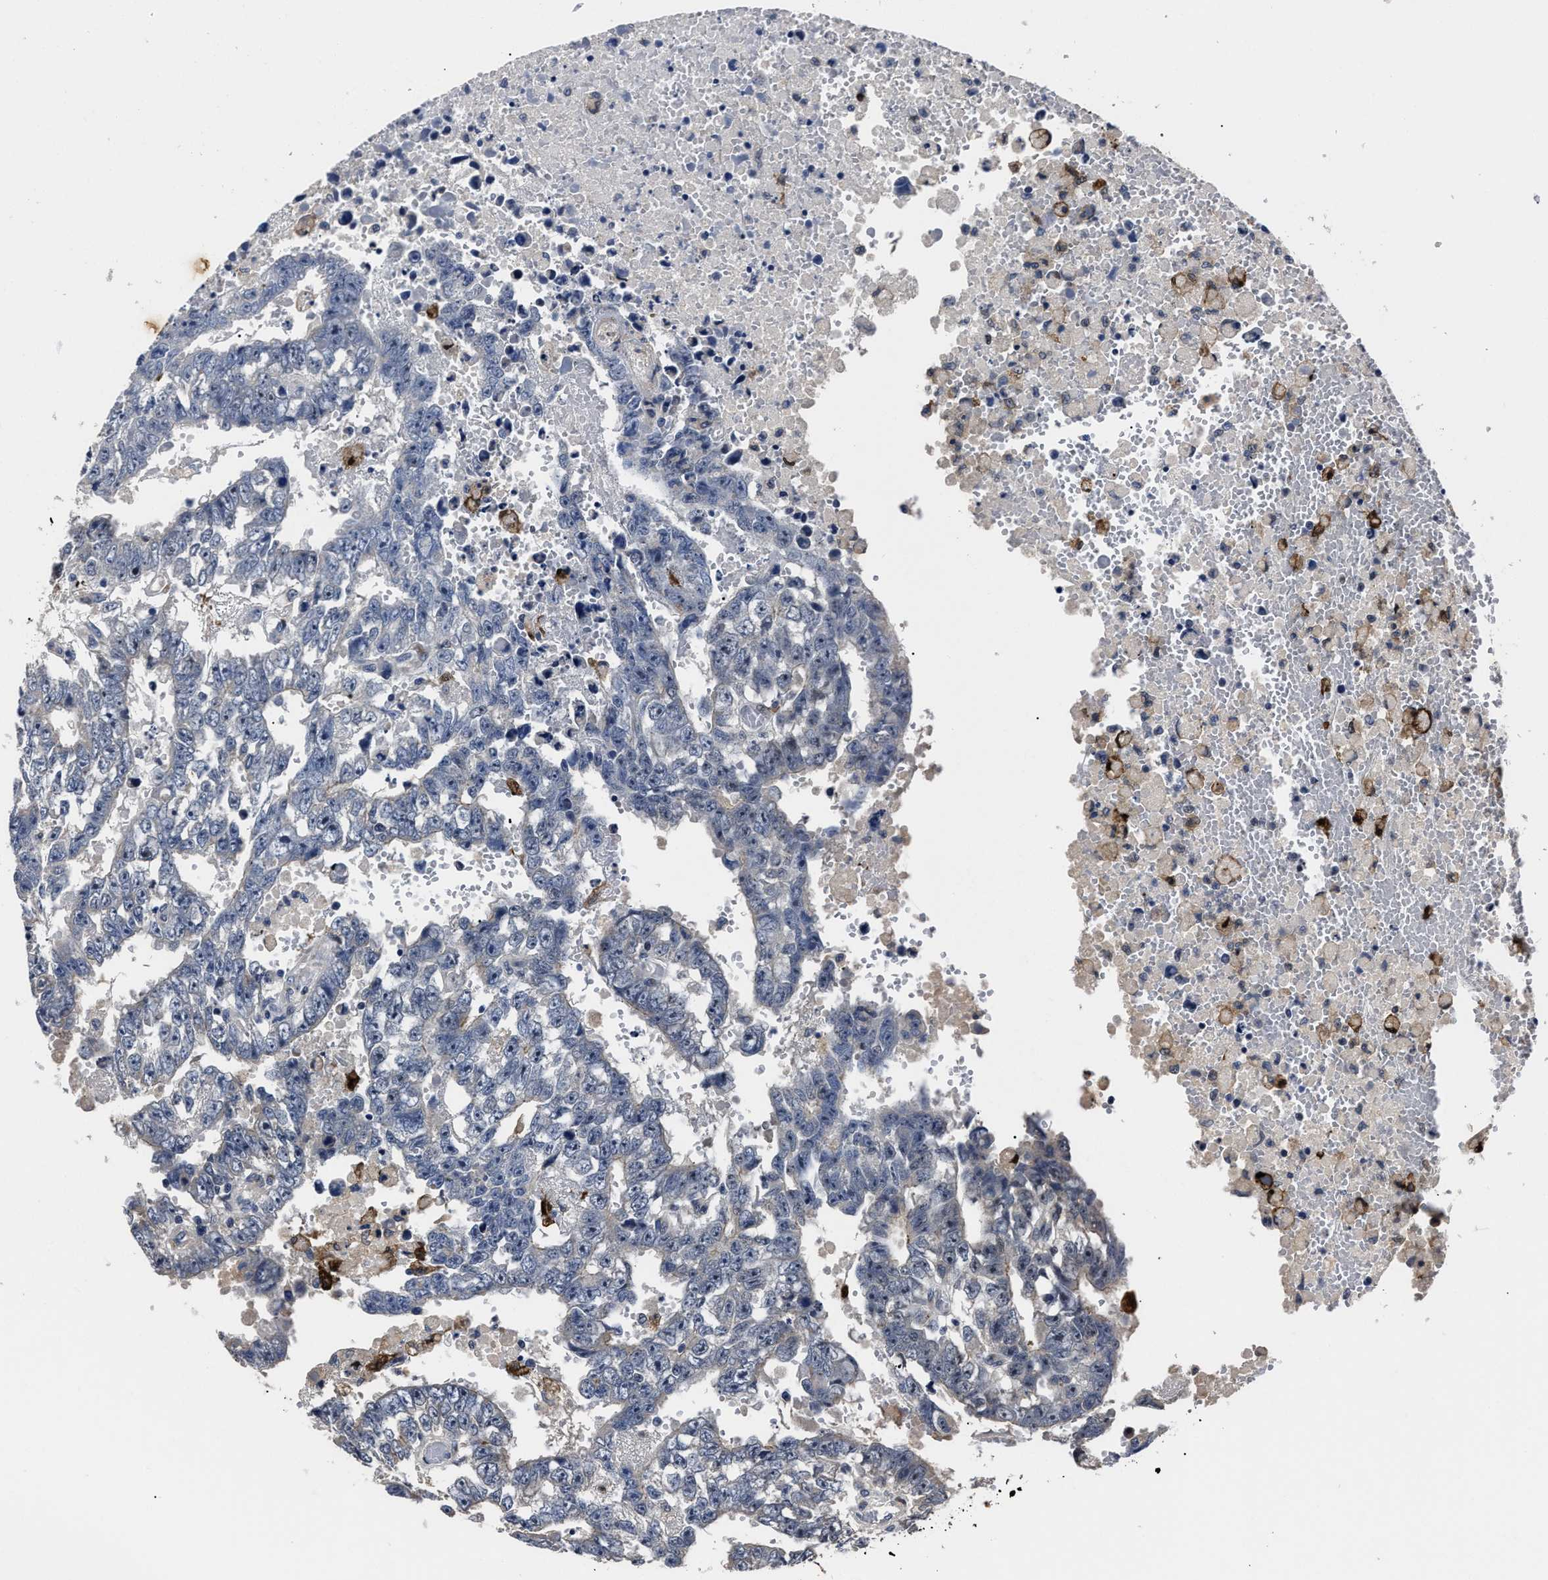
{"staining": {"intensity": "negative", "quantity": "none", "location": "none"}, "tissue": "testis cancer", "cell_type": "Tumor cells", "image_type": "cancer", "snomed": [{"axis": "morphology", "description": "Carcinoma, Embryonal, NOS"}, {"axis": "topography", "description": "Testis"}], "caption": "Testis cancer (embryonal carcinoma) was stained to show a protein in brown. There is no significant positivity in tumor cells.", "gene": "RSBN1L", "patient": {"sex": "male", "age": 25}}